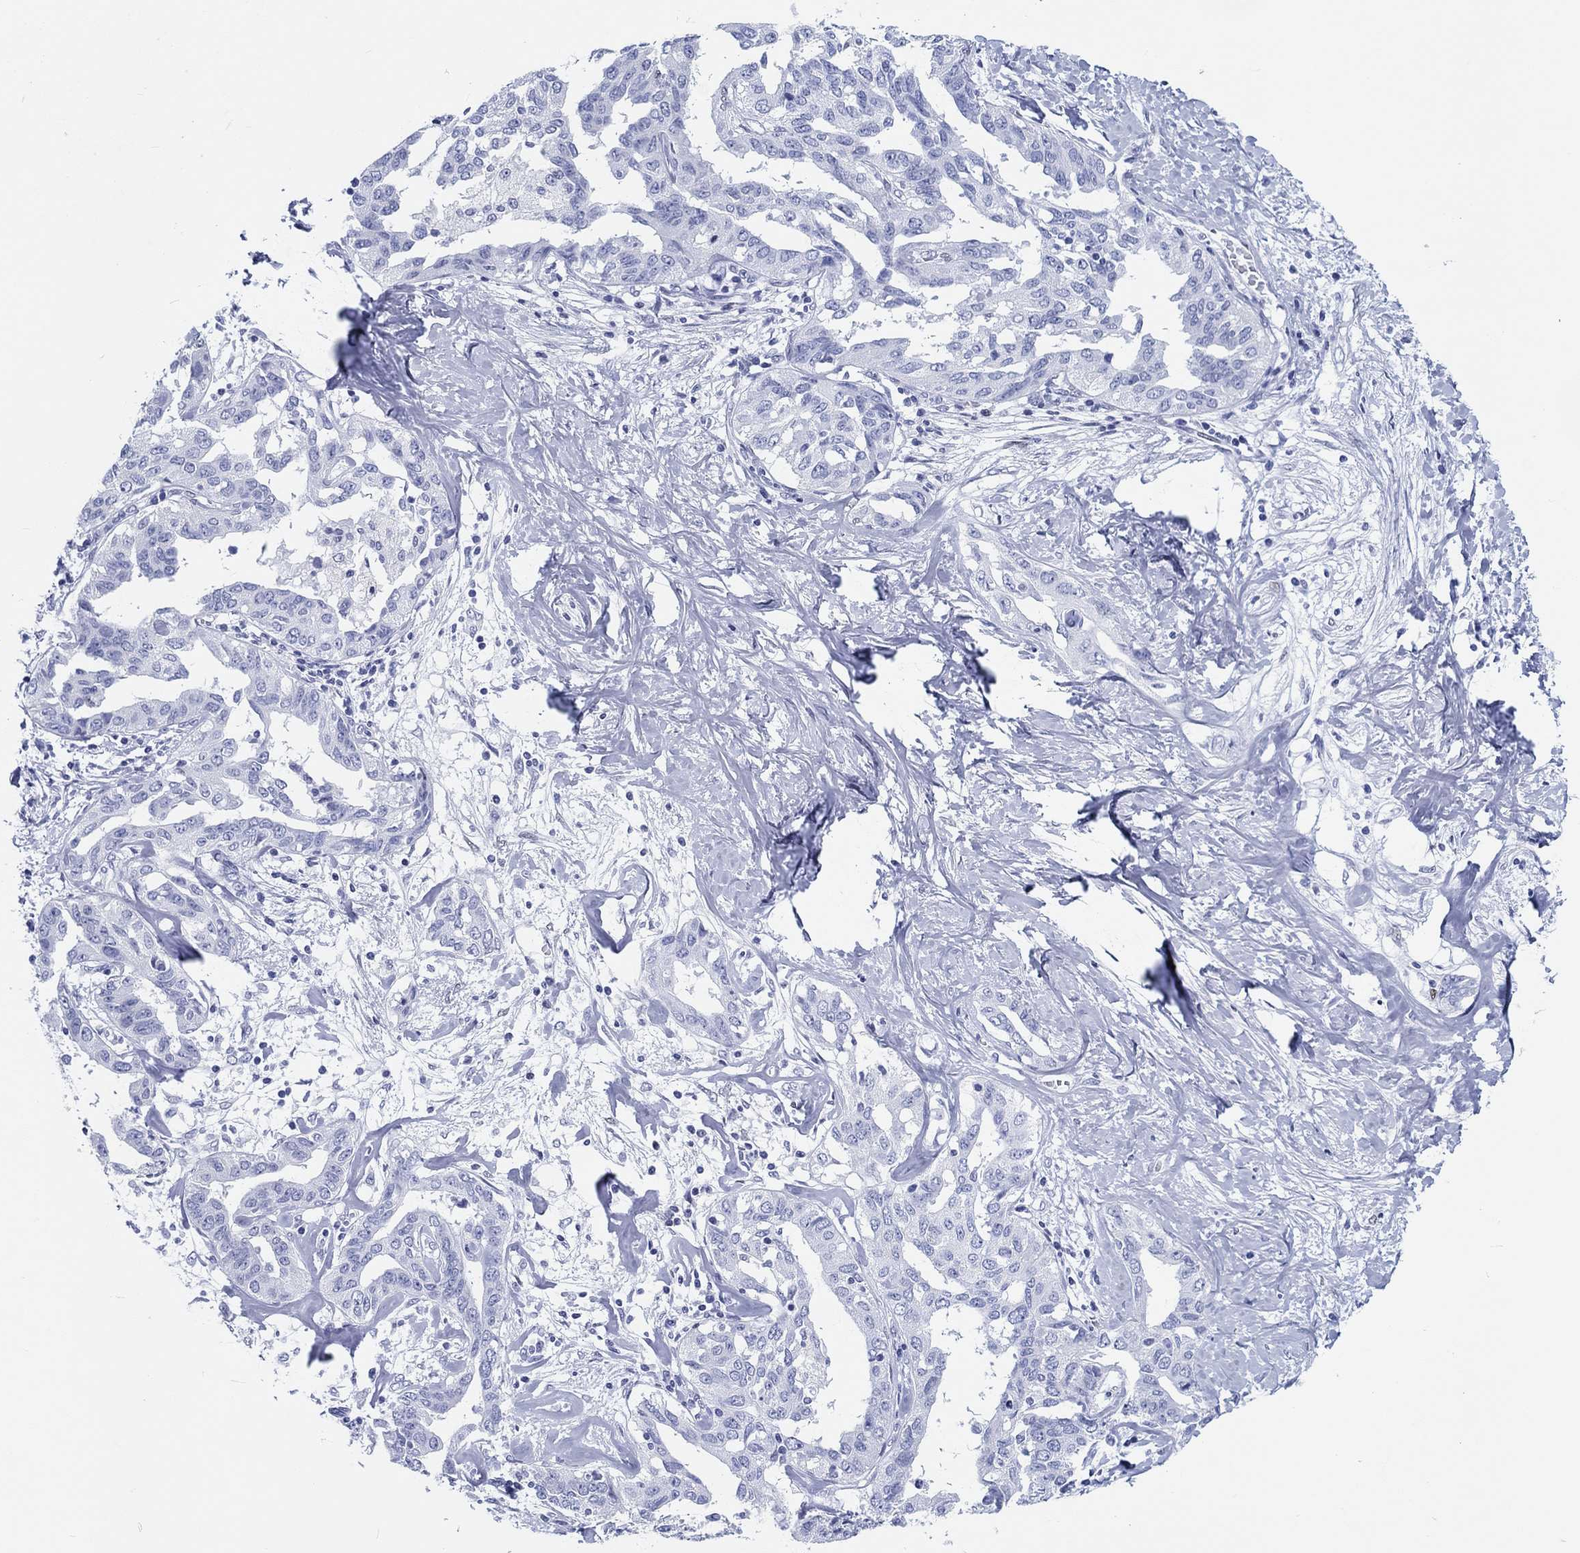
{"staining": {"intensity": "negative", "quantity": "none", "location": "none"}, "tissue": "liver cancer", "cell_type": "Tumor cells", "image_type": "cancer", "snomed": [{"axis": "morphology", "description": "Cholangiocarcinoma"}, {"axis": "topography", "description": "Liver"}], "caption": "A photomicrograph of cholangiocarcinoma (liver) stained for a protein exhibits no brown staining in tumor cells.", "gene": "H1-1", "patient": {"sex": "male", "age": 59}}